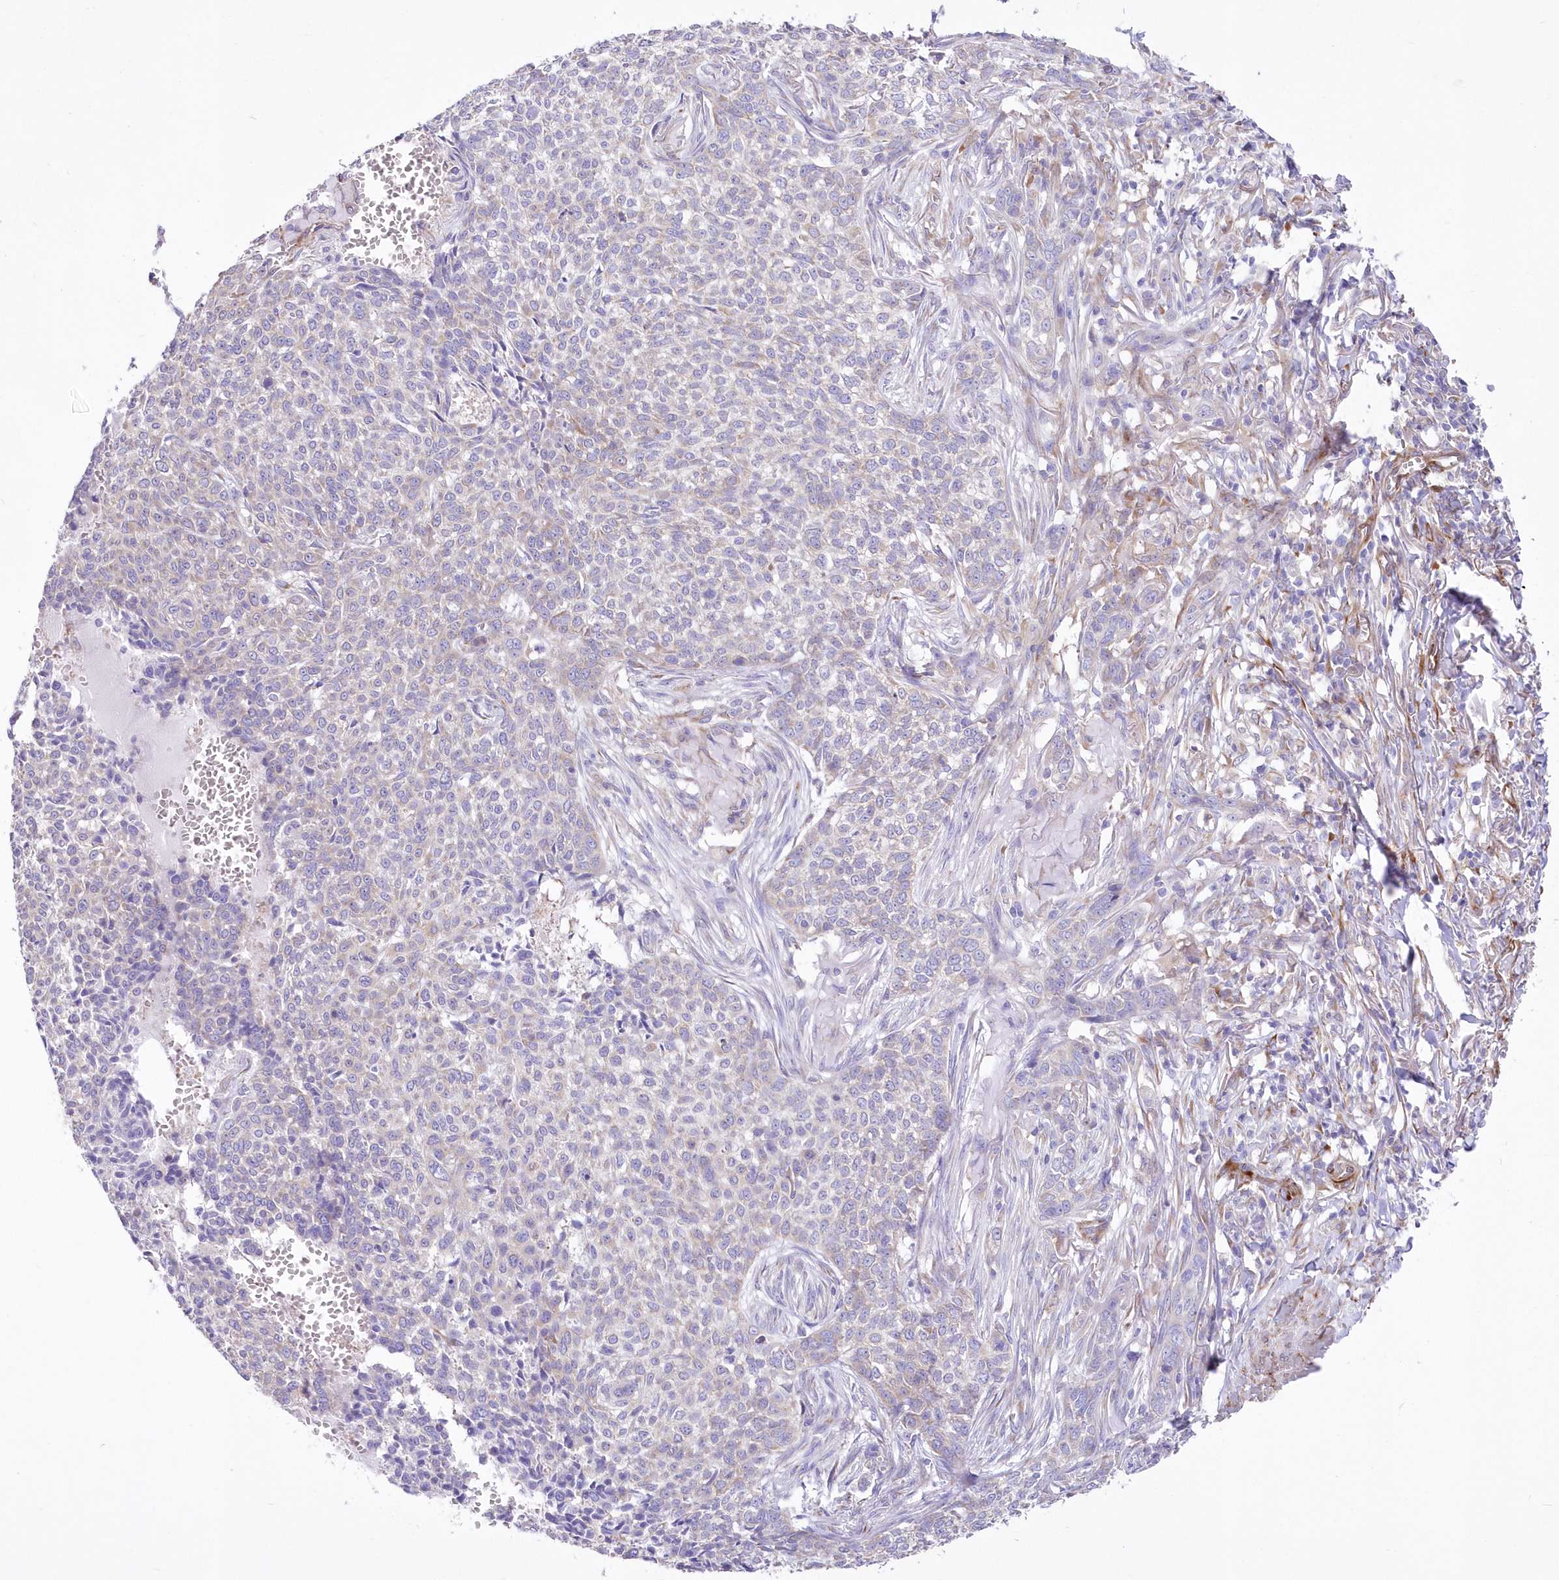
{"staining": {"intensity": "negative", "quantity": "none", "location": "none"}, "tissue": "skin cancer", "cell_type": "Tumor cells", "image_type": "cancer", "snomed": [{"axis": "morphology", "description": "Basal cell carcinoma"}, {"axis": "topography", "description": "Skin"}], "caption": "Basal cell carcinoma (skin) was stained to show a protein in brown. There is no significant positivity in tumor cells. Brightfield microscopy of immunohistochemistry (IHC) stained with DAB (brown) and hematoxylin (blue), captured at high magnification.", "gene": "YTHDC2", "patient": {"sex": "male", "age": 85}}